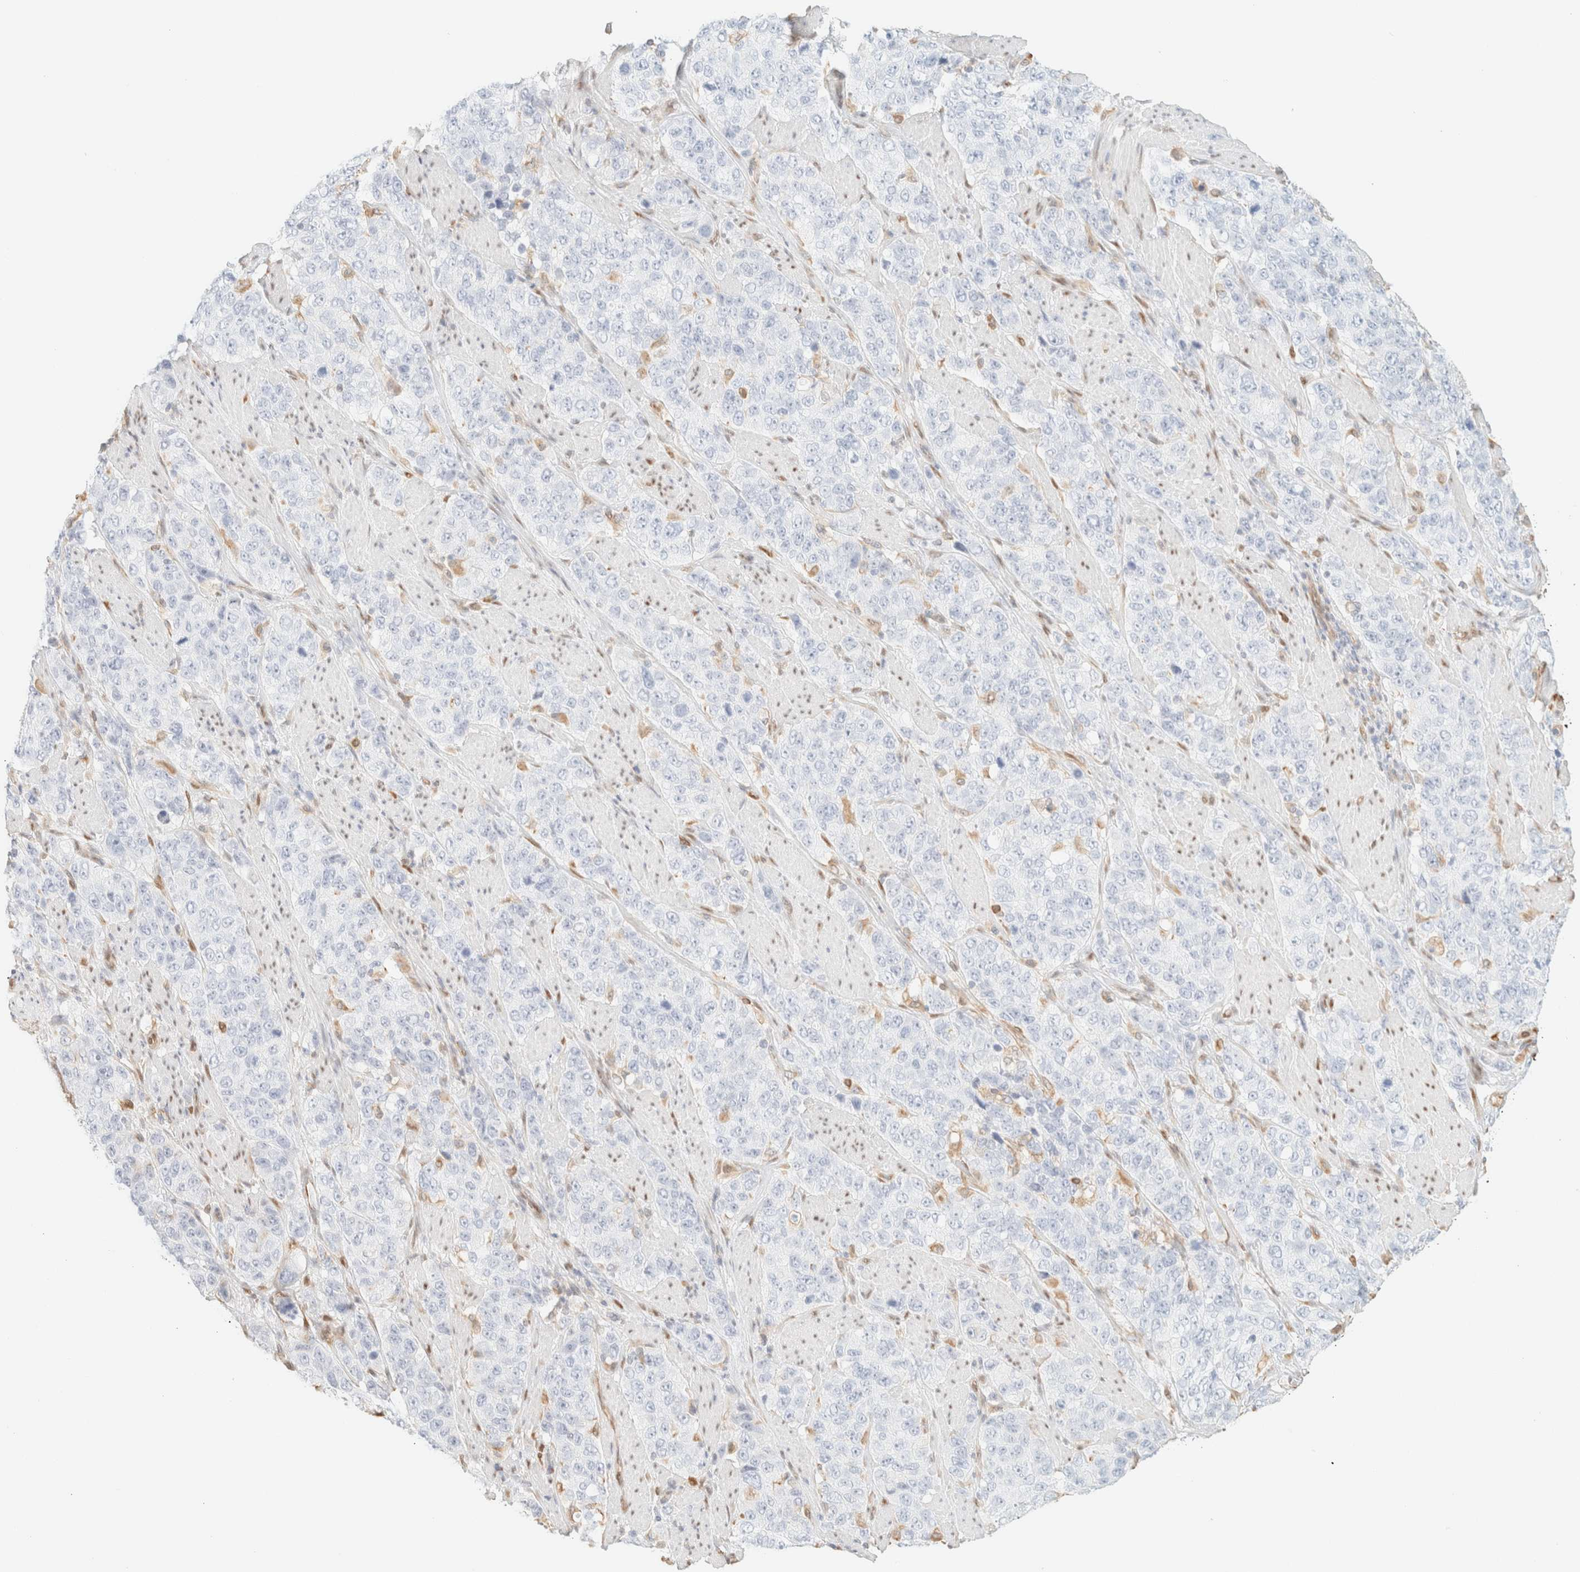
{"staining": {"intensity": "negative", "quantity": "none", "location": "none"}, "tissue": "stomach cancer", "cell_type": "Tumor cells", "image_type": "cancer", "snomed": [{"axis": "morphology", "description": "Adenocarcinoma, NOS"}, {"axis": "topography", "description": "Stomach"}], "caption": "Immunohistochemistry histopathology image of stomach adenocarcinoma stained for a protein (brown), which demonstrates no staining in tumor cells.", "gene": "ZSCAN18", "patient": {"sex": "male", "age": 48}}